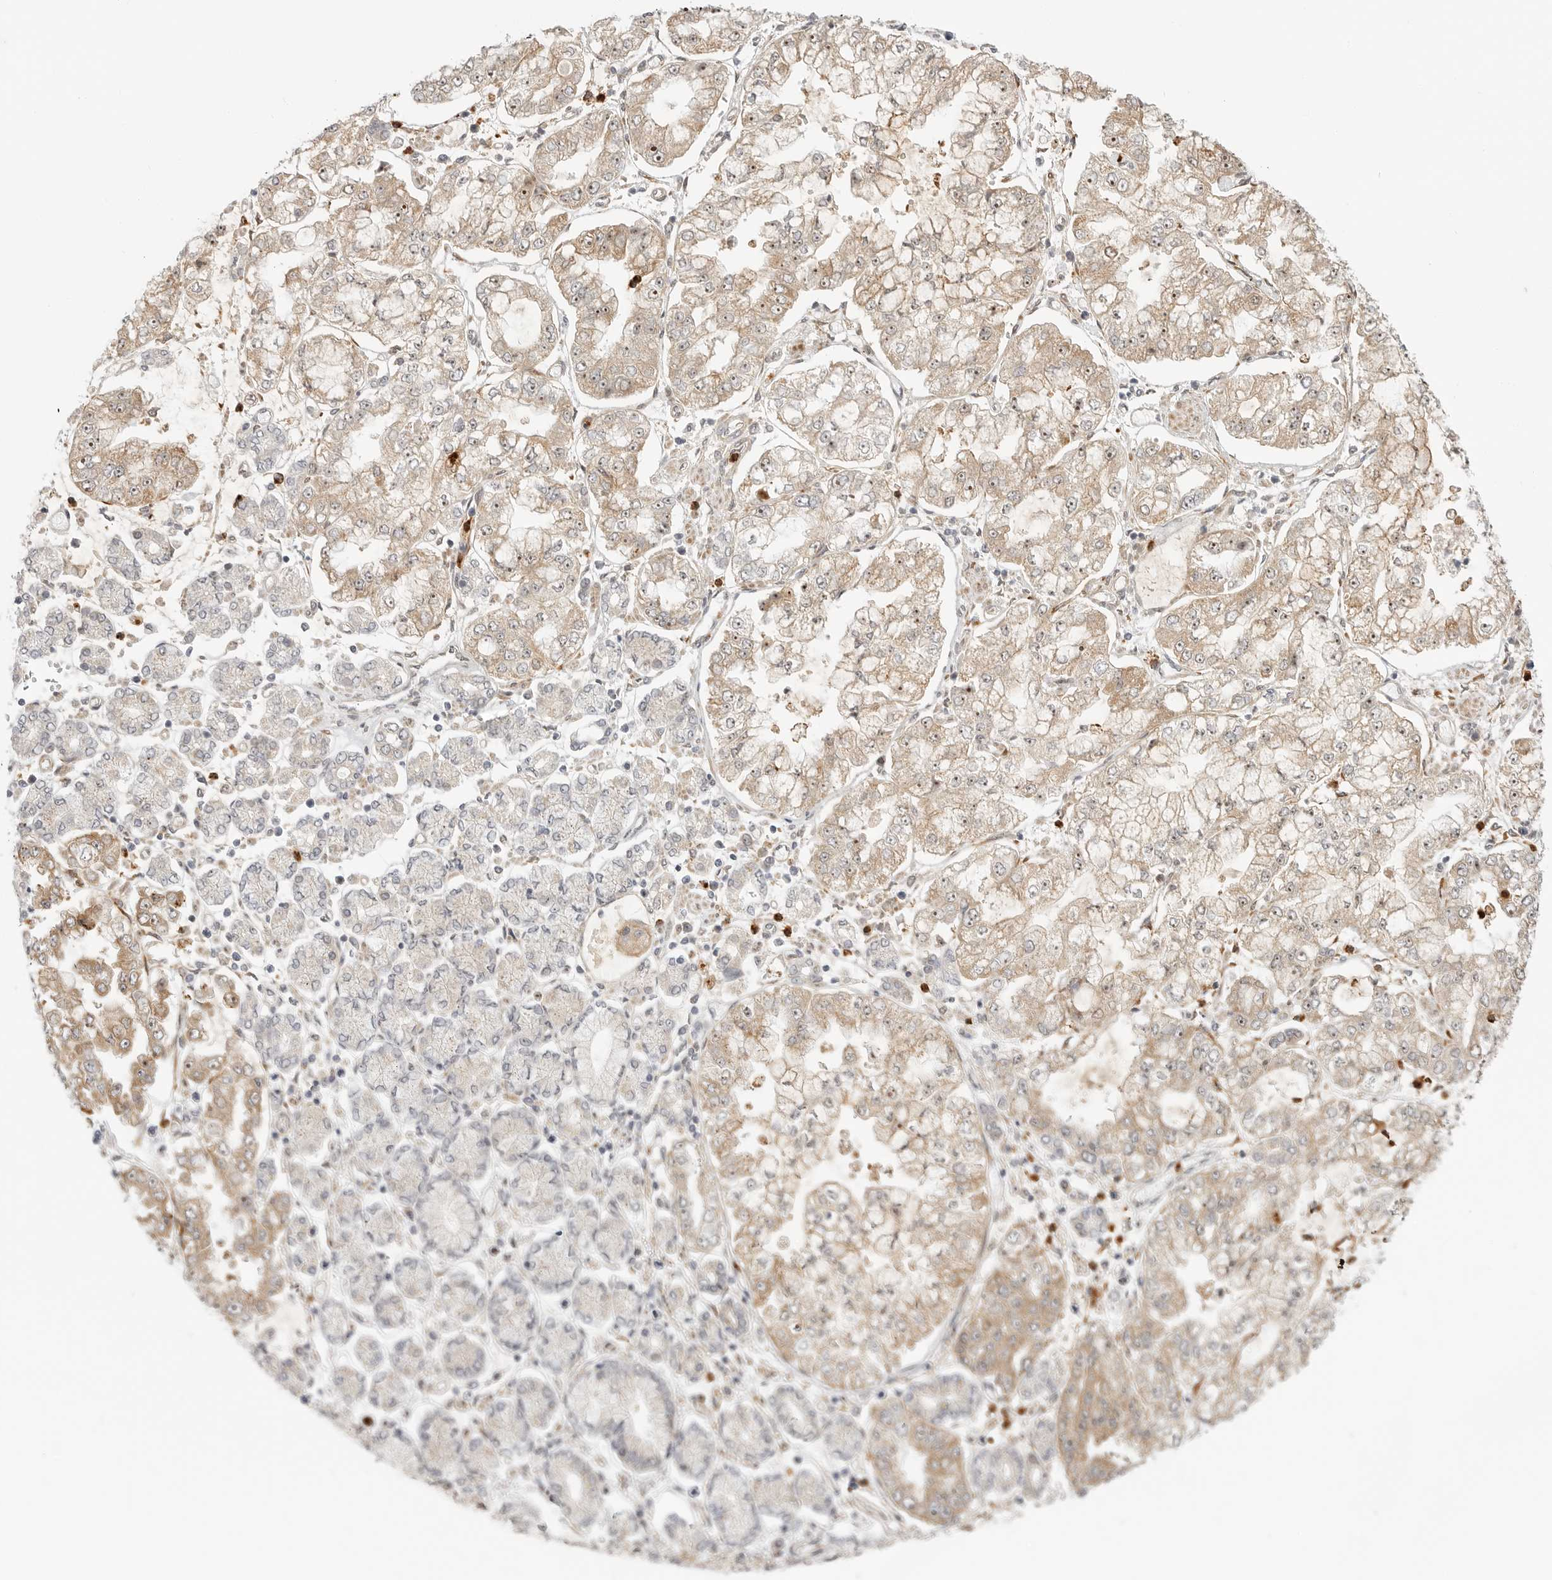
{"staining": {"intensity": "moderate", "quantity": "25%-75%", "location": "cytoplasmic/membranous,nuclear"}, "tissue": "stomach cancer", "cell_type": "Tumor cells", "image_type": "cancer", "snomed": [{"axis": "morphology", "description": "Adenocarcinoma, NOS"}, {"axis": "topography", "description": "Stomach"}], "caption": "An image of stomach adenocarcinoma stained for a protein reveals moderate cytoplasmic/membranous and nuclear brown staining in tumor cells. The protein is shown in brown color, while the nuclei are stained blue.", "gene": "DSCC1", "patient": {"sex": "male", "age": 76}}